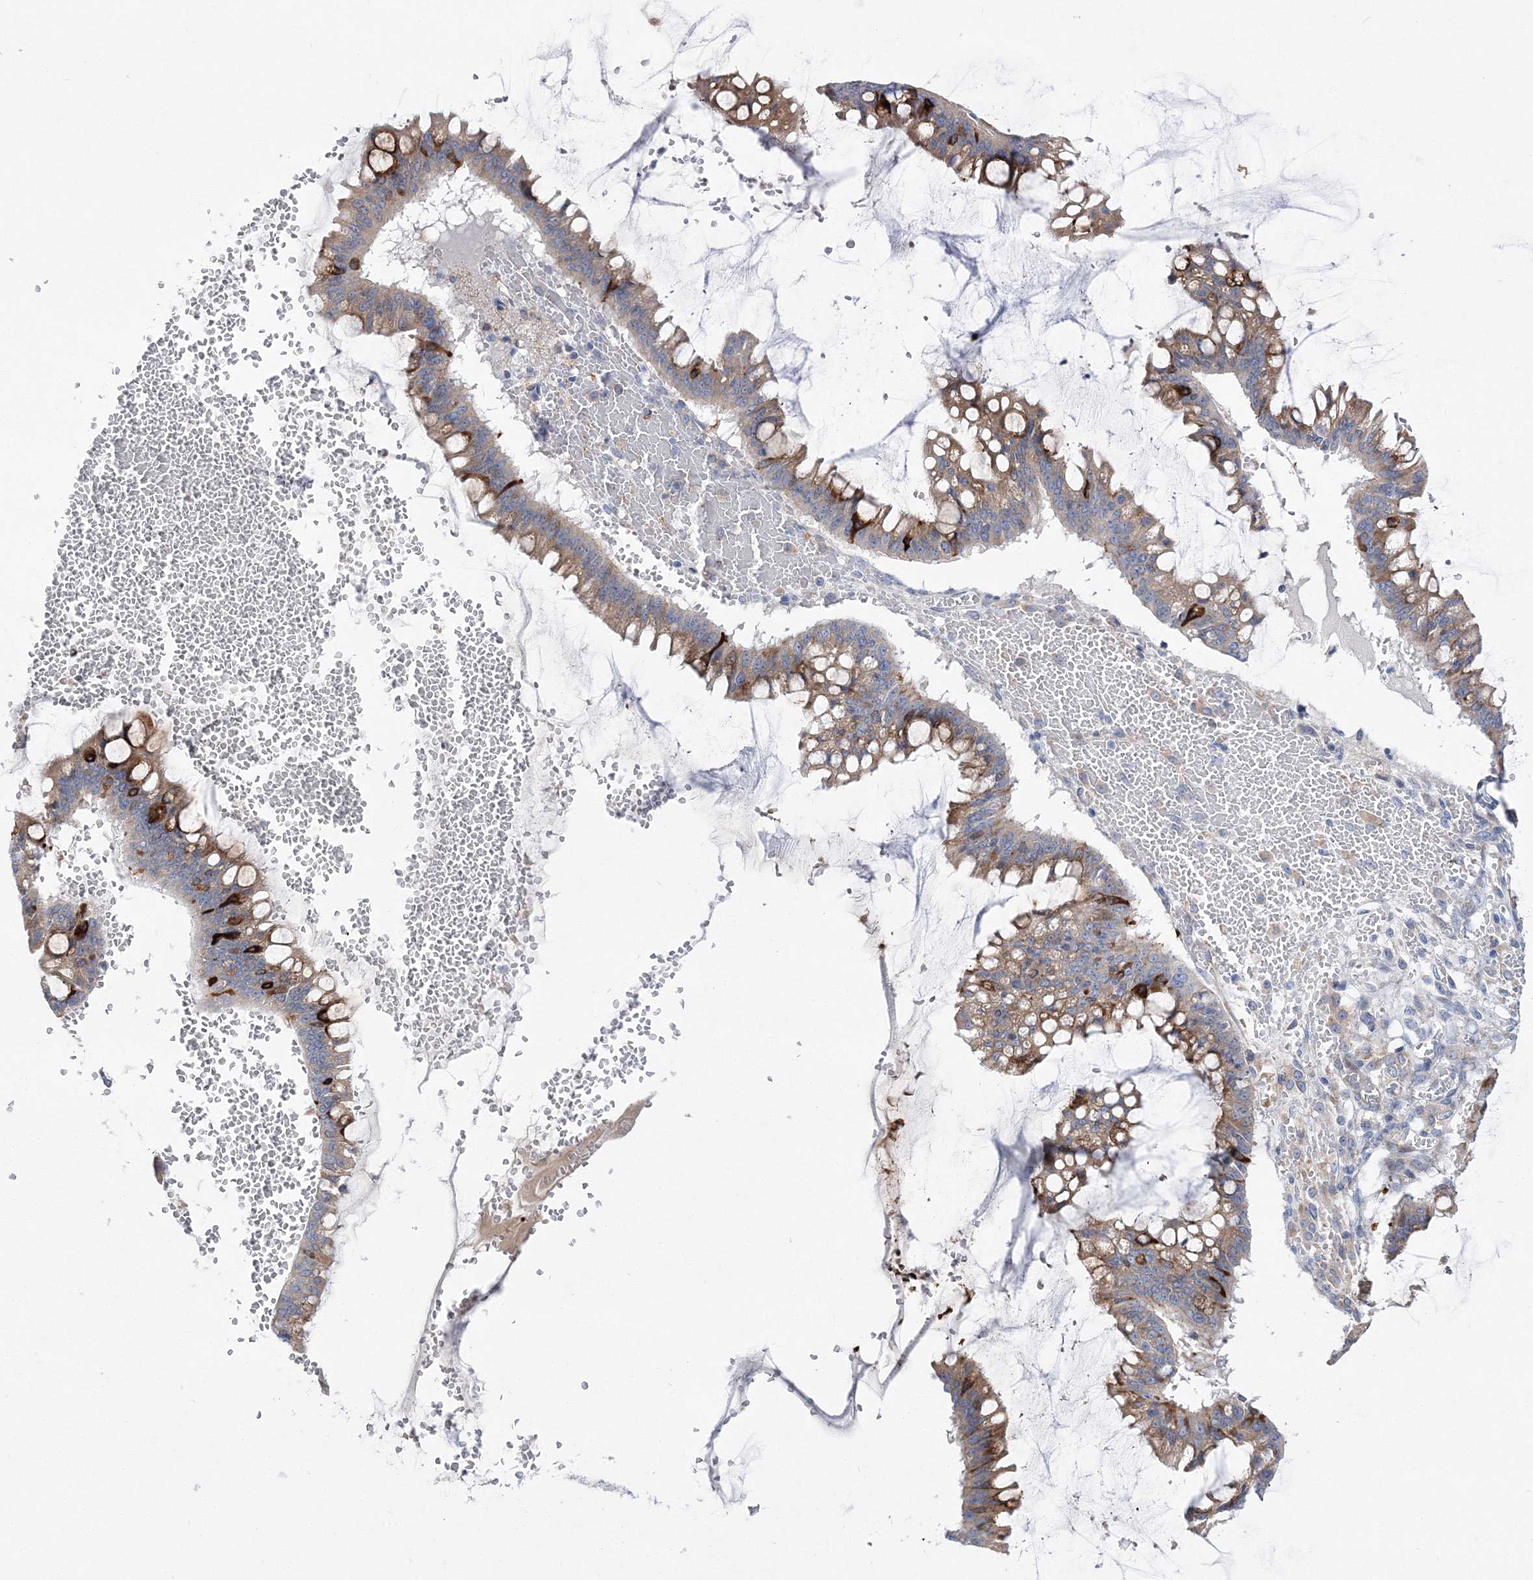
{"staining": {"intensity": "strong", "quantity": "25%-75%", "location": "cytoplasmic/membranous"}, "tissue": "ovarian cancer", "cell_type": "Tumor cells", "image_type": "cancer", "snomed": [{"axis": "morphology", "description": "Cystadenocarcinoma, mucinous, NOS"}, {"axis": "topography", "description": "Ovary"}], "caption": "Ovarian cancer (mucinous cystadenocarcinoma) stained with a brown dye shows strong cytoplasmic/membranous positive expression in approximately 25%-75% of tumor cells.", "gene": "ARHGAP32", "patient": {"sex": "female", "age": 73}}